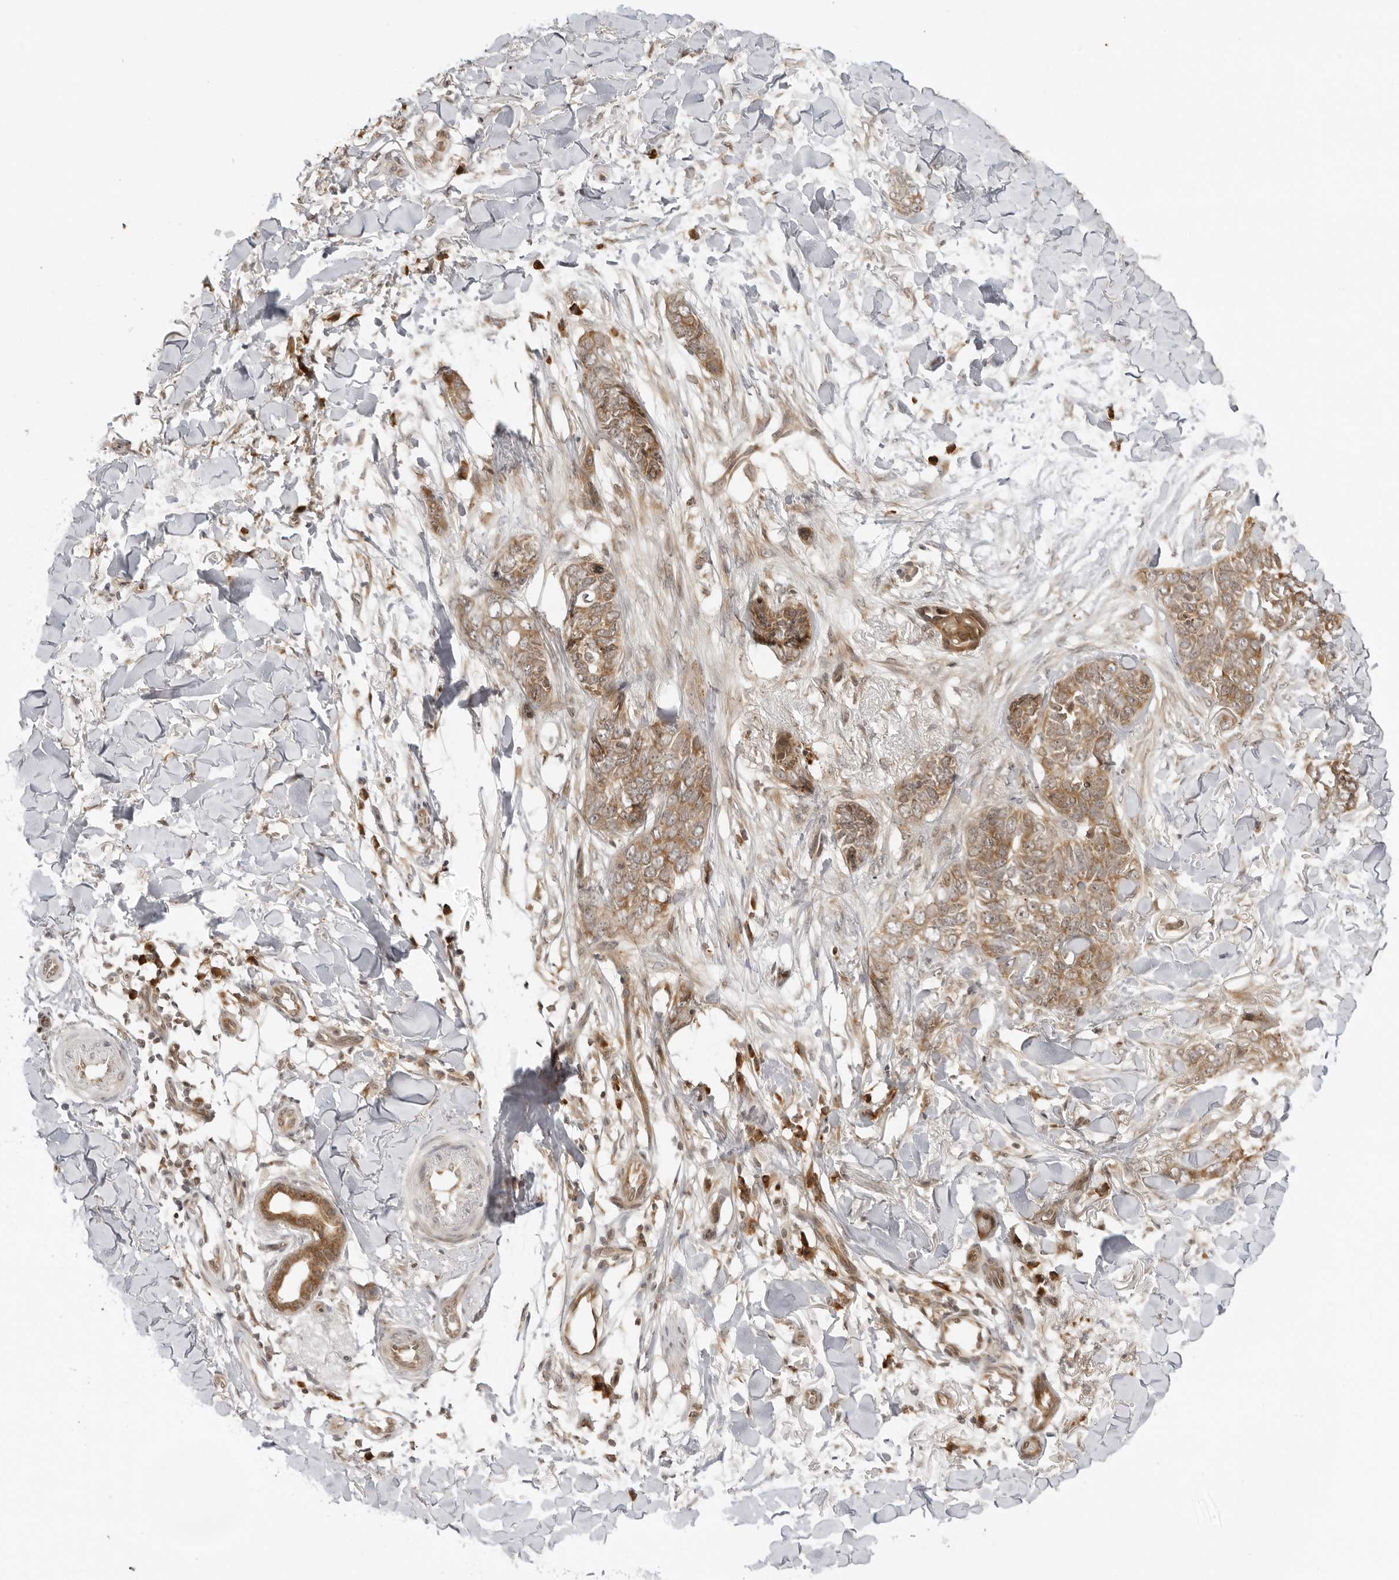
{"staining": {"intensity": "moderate", "quantity": ">75%", "location": "cytoplasmic/membranous"}, "tissue": "skin cancer", "cell_type": "Tumor cells", "image_type": "cancer", "snomed": [{"axis": "morphology", "description": "Normal tissue, NOS"}, {"axis": "morphology", "description": "Basal cell carcinoma"}, {"axis": "topography", "description": "Skin"}], "caption": "Approximately >75% of tumor cells in skin cancer (basal cell carcinoma) reveal moderate cytoplasmic/membranous protein positivity as visualized by brown immunohistochemical staining.", "gene": "PRRC2C", "patient": {"sex": "male", "age": 77}}